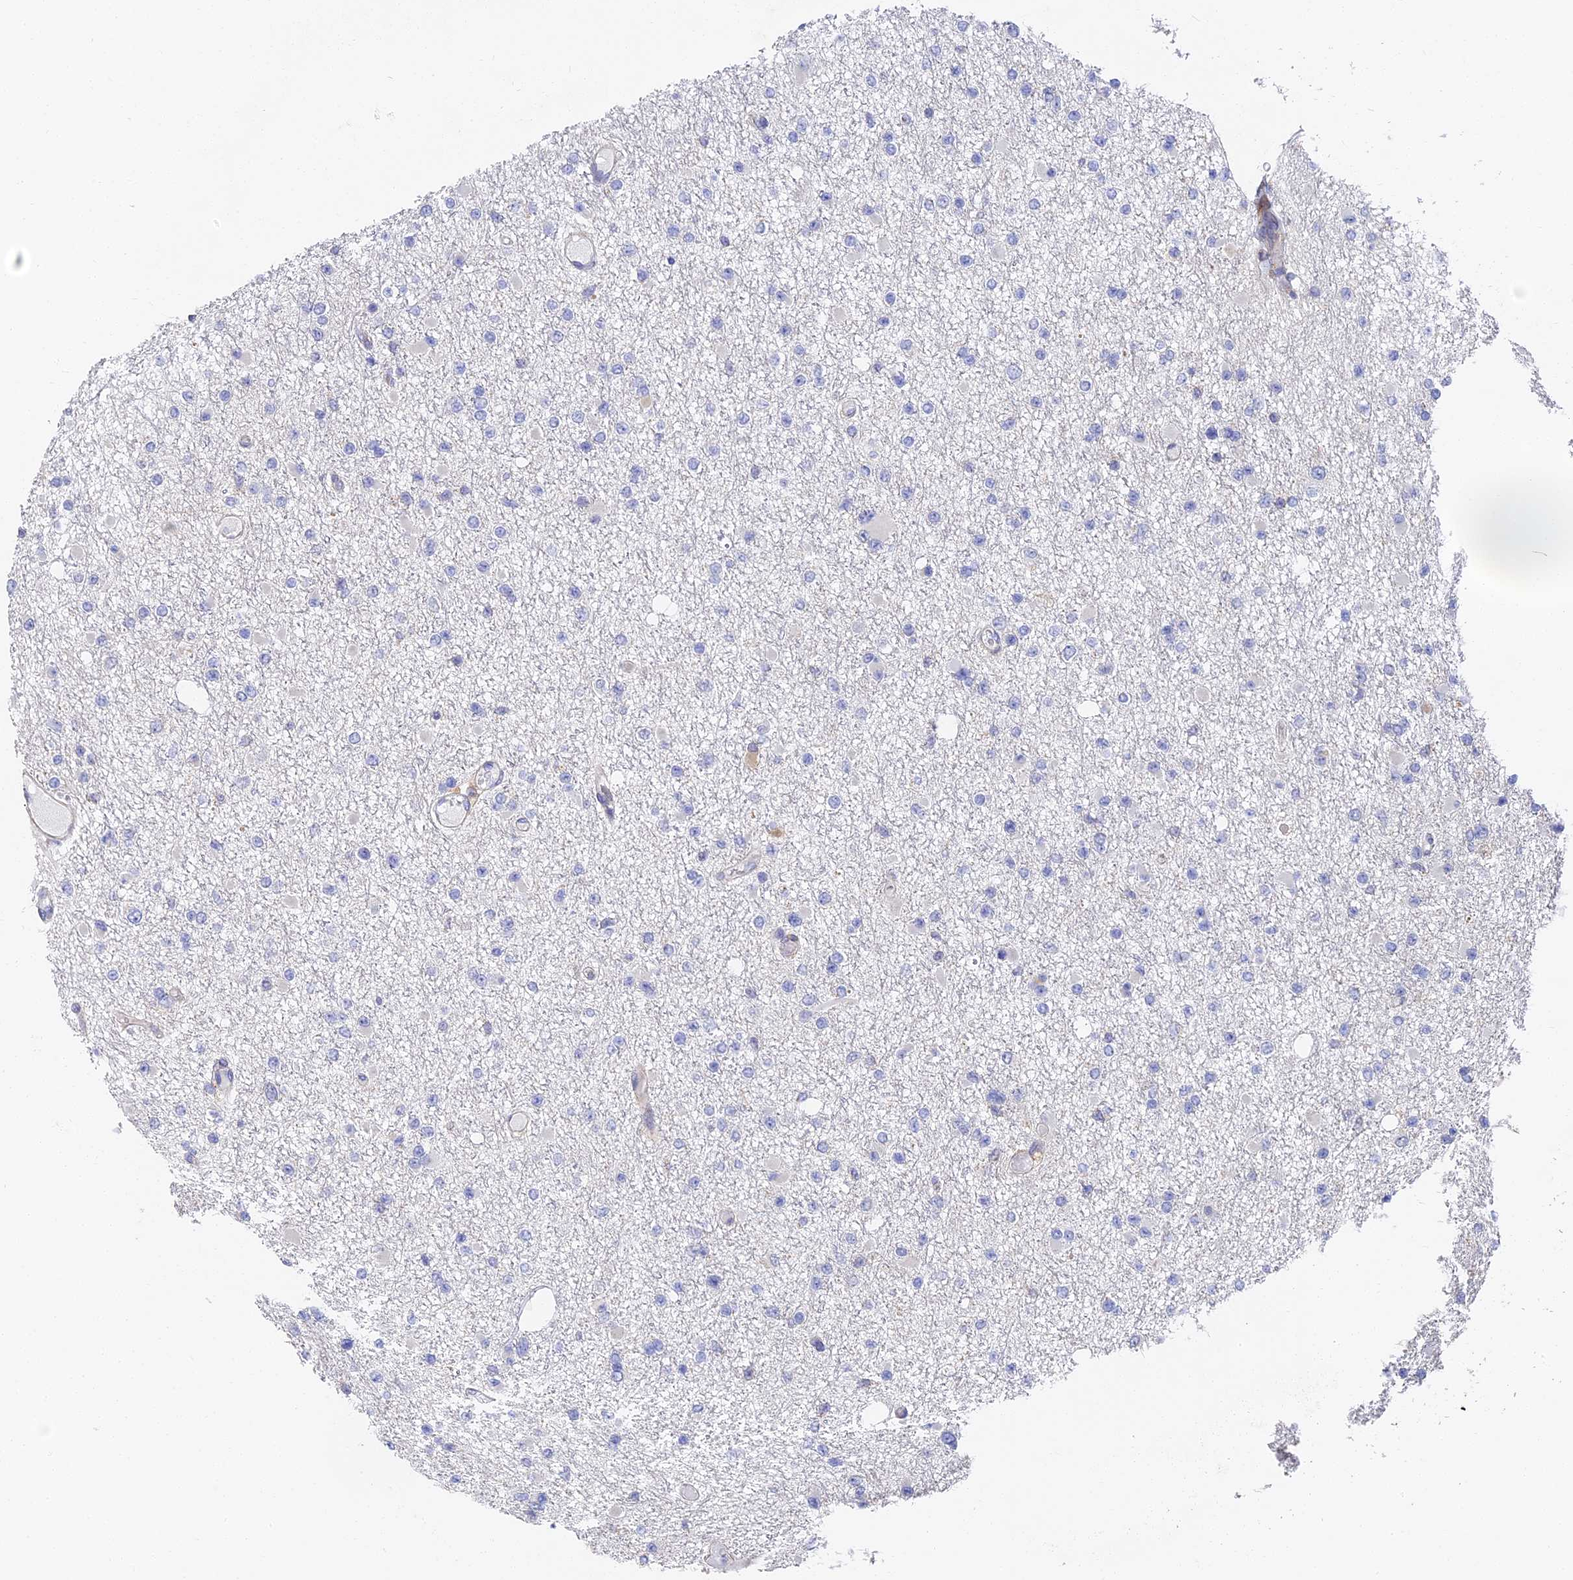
{"staining": {"intensity": "negative", "quantity": "none", "location": "none"}, "tissue": "glioma", "cell_type": "Tumor cells", "image_type": "cancer", "snomed": [{"axis": "morphology", "description": "Glioma, malignant, Low grade"}, {"axis": "topography", "description": "Brain"}], "caption": "Tumor cells are negative for brown protein staining in glioma.", "gene": "CCDC113", "patient": {"sex": "female", "age": 22}}